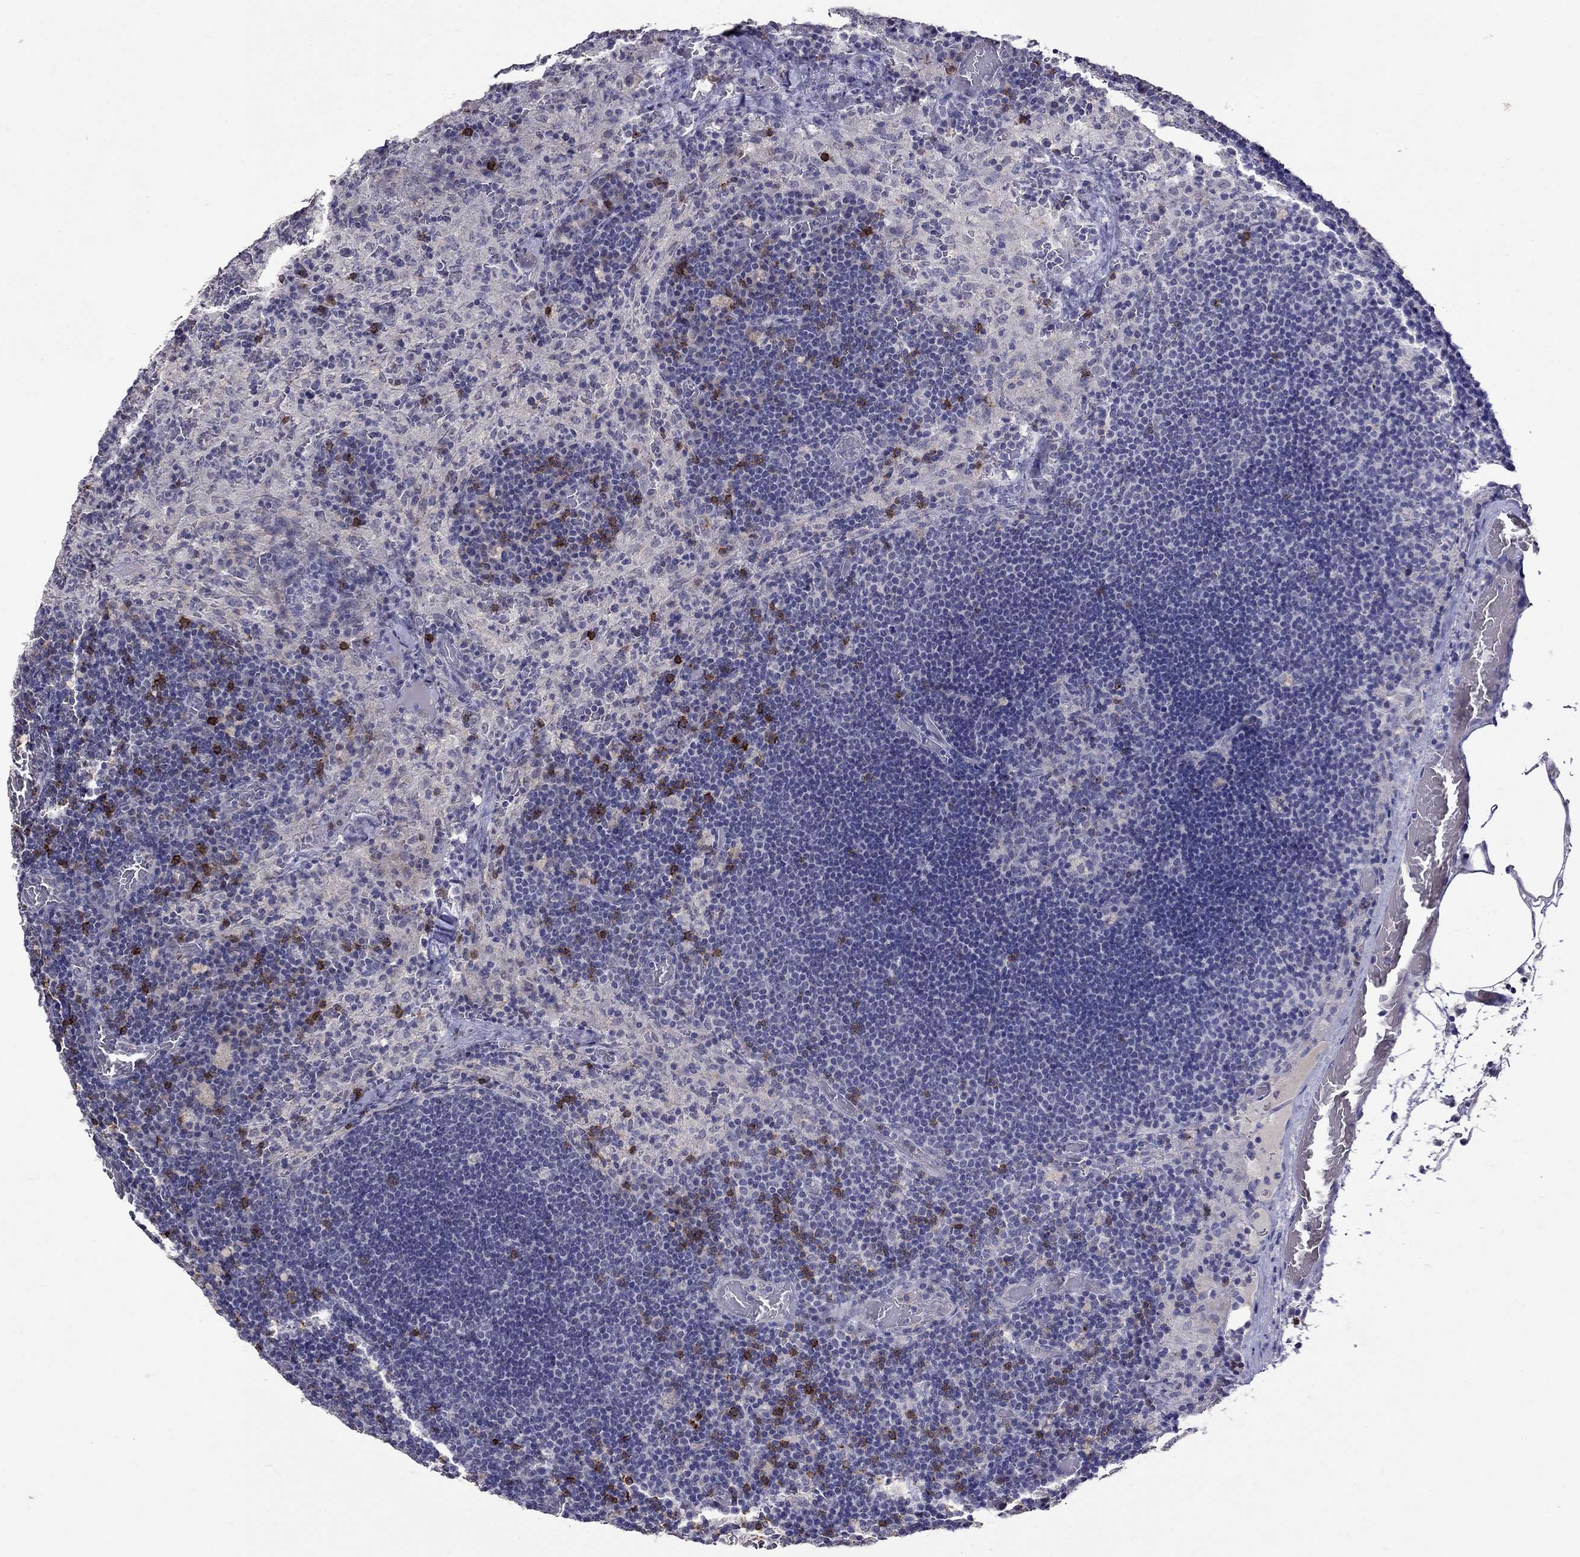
{"staining": {"intensity": "strong", "quantity": "<25%", "location": "cytoplasmic/membranous"}, "tissue": "lymph node", "cell_type": "Germinal center cells", "image_type": "normal", "snomed": [{"axis": "morphology", "description": "Normal tissue, NOS"}, {"axis": "topography", "description": "Lymph node"}], "caption": "Lymph node stained with IHC displays strong cytoplasmic/membranous expression in approximately <25% of germinal center cells. Using DAB (3,3'-diaminobenzidine) (brown) and hematoxylin (blue) stains, captured at high magnification using brightfield microscopy.", "gene": "CD8B", "patient": {"sex": "male", "age": 63}}